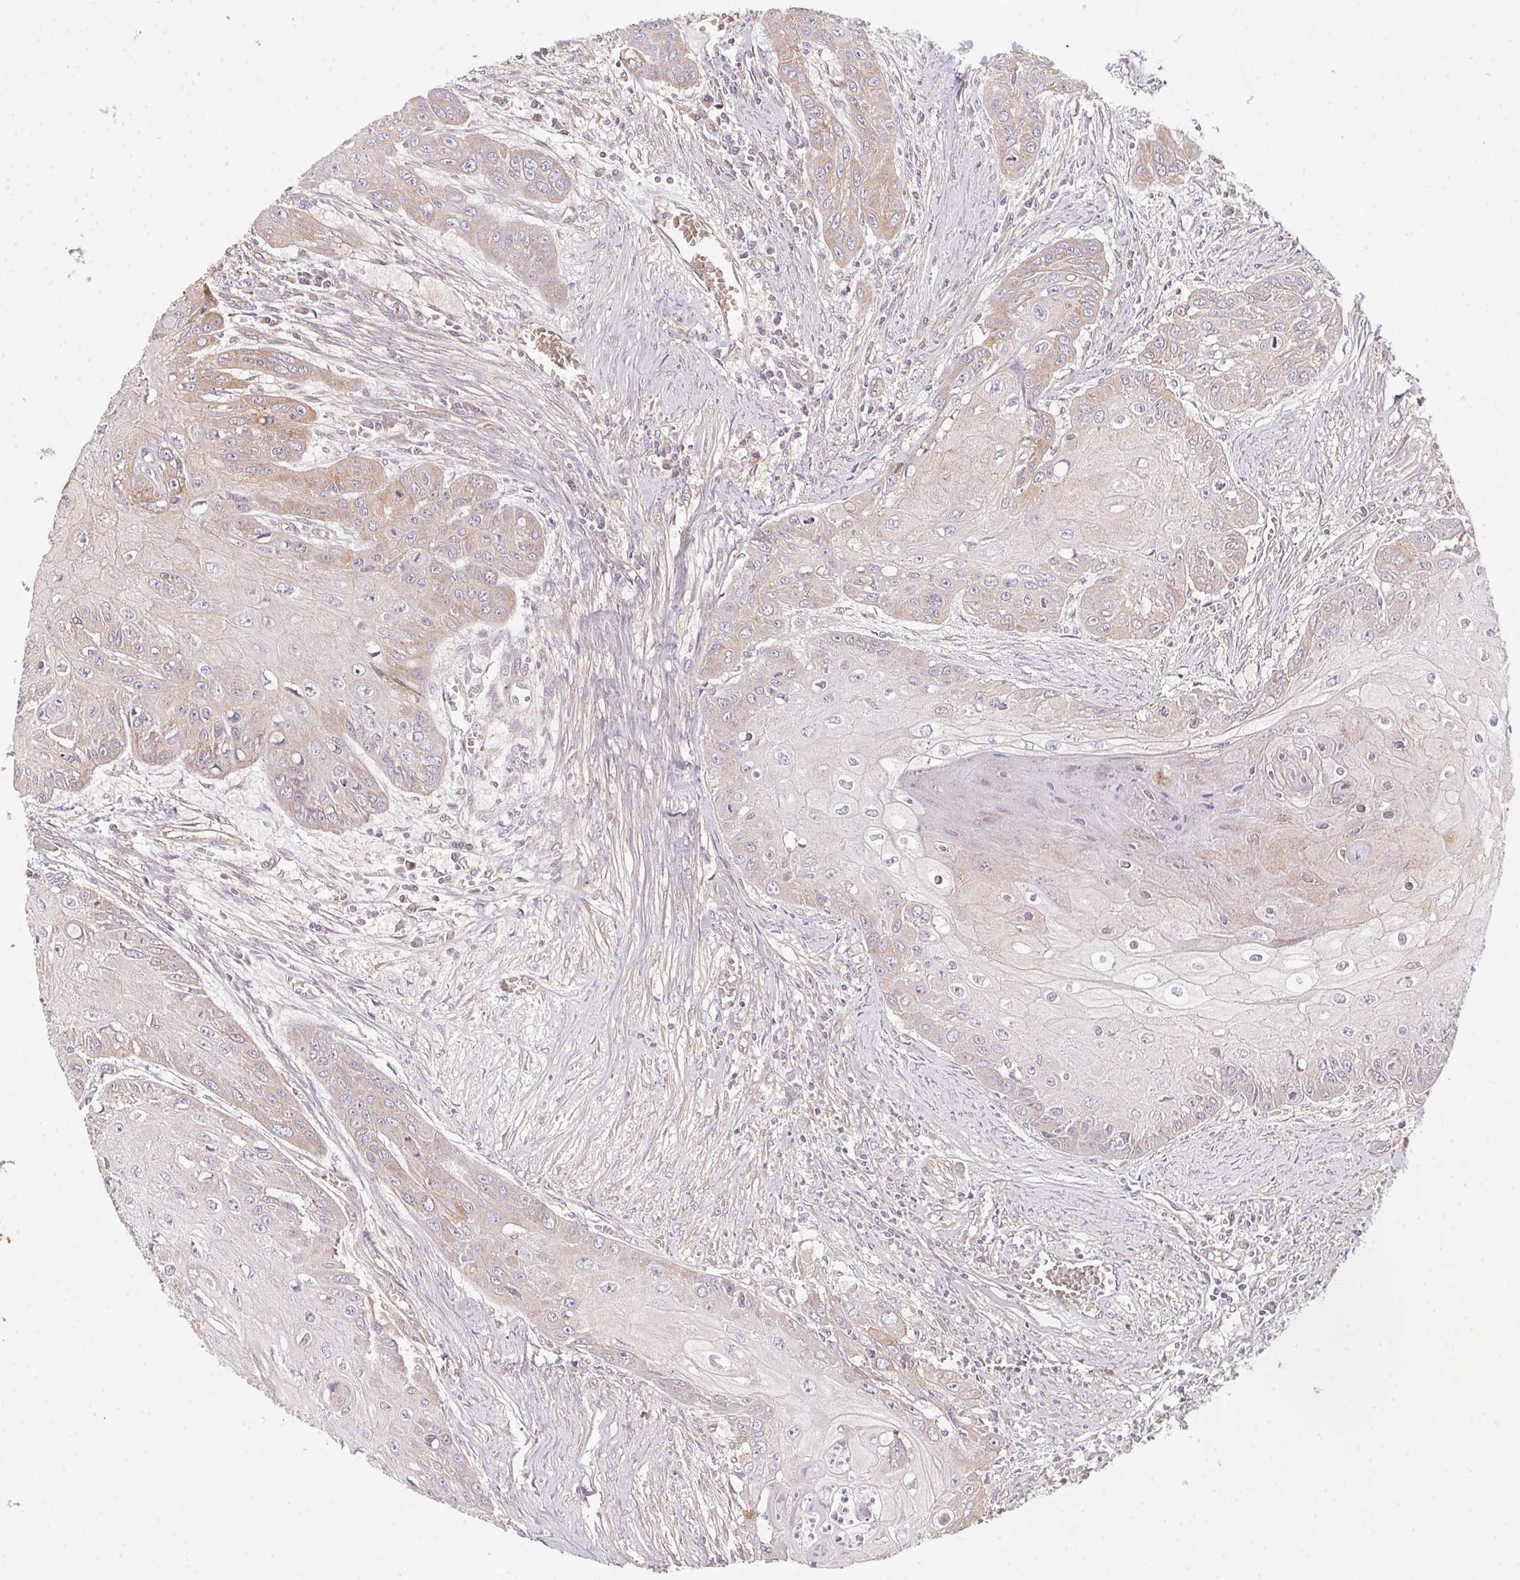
{"staining": {"intensity": "weak", "quantity": "<25%", "location": "cytoplasmic/membranous"}, "tissue": "head and neck cancer", "cell_type": "Tumor cells", "image_type": "cancer", "snomed": [{"axis": "morphology", "description": "Squamous cell carcinoma, NOS"}, {"axis": "topography", "description": "Oral tissue"}, {"axis": "topography", "description": "Head-Neck"}], "caption": "High magnification brightfield microscopy of head and neck cancer (squamous cell carcinoma) stained with DAB (brown) and counterstained with hematoxylin (blue): tumor cells show no significant staining.", "gene": "USE1", "patient": {"sex": "male", "age": 71}}